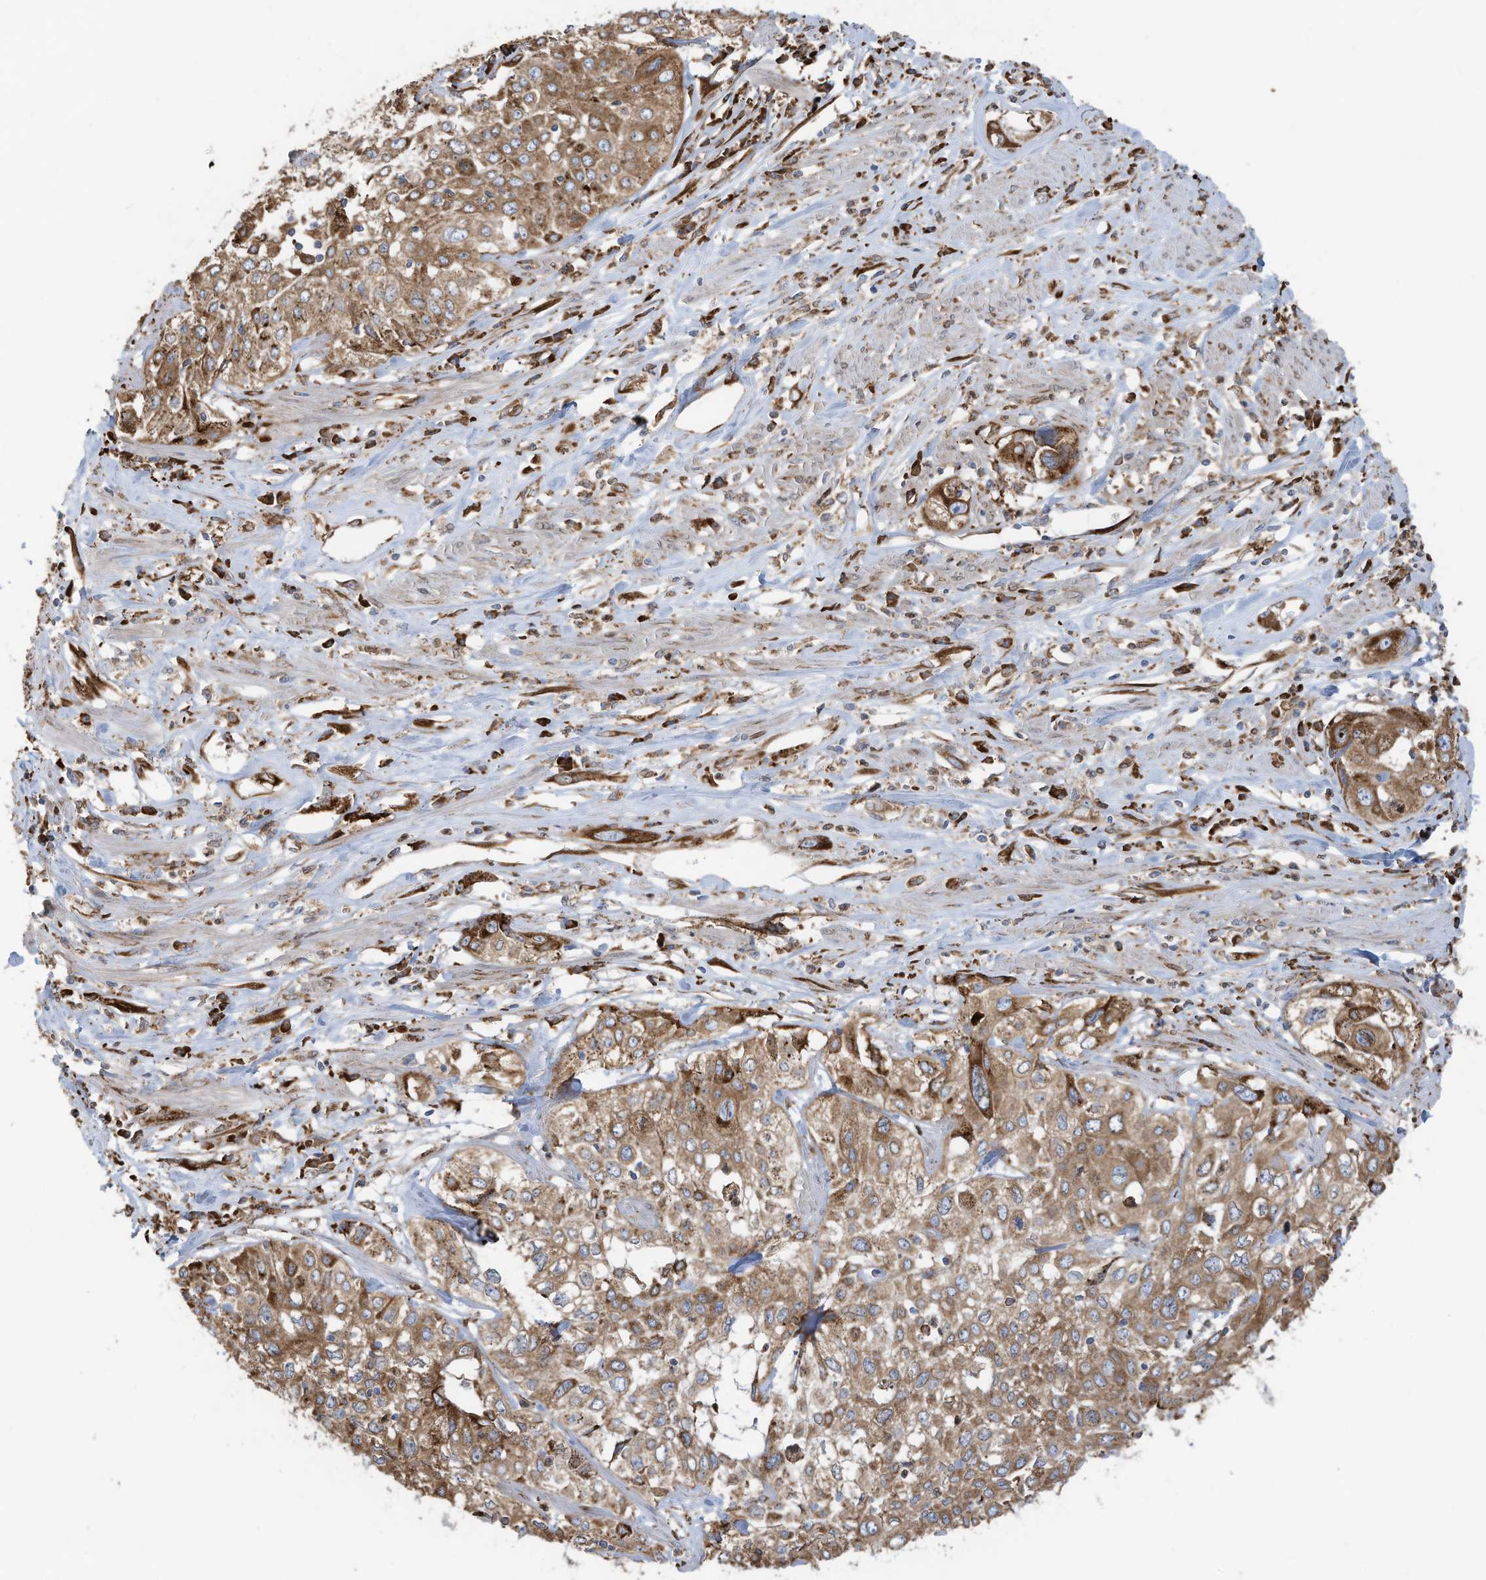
{"staining": {"intensity": "moderate", "quantity": ">75%", "location": "cytoplasmic/membranous"}, "tissue": "cervical cancer", "cell_type": "Tumor cells", "image_type": "cancer", "snomed": [{"axis": "morphology", "description": "Squamous cell carcinoma, NOS"}, {"axis": "topography", "description": "Cervix"}], "caption": "Cervical cancer (squamous cell carcinoma) stained with a protein marker demonstrates moderate staining in tumor cells.", "gene": "ZNF354C", "patient": {"sex": "female", "age": 31}}